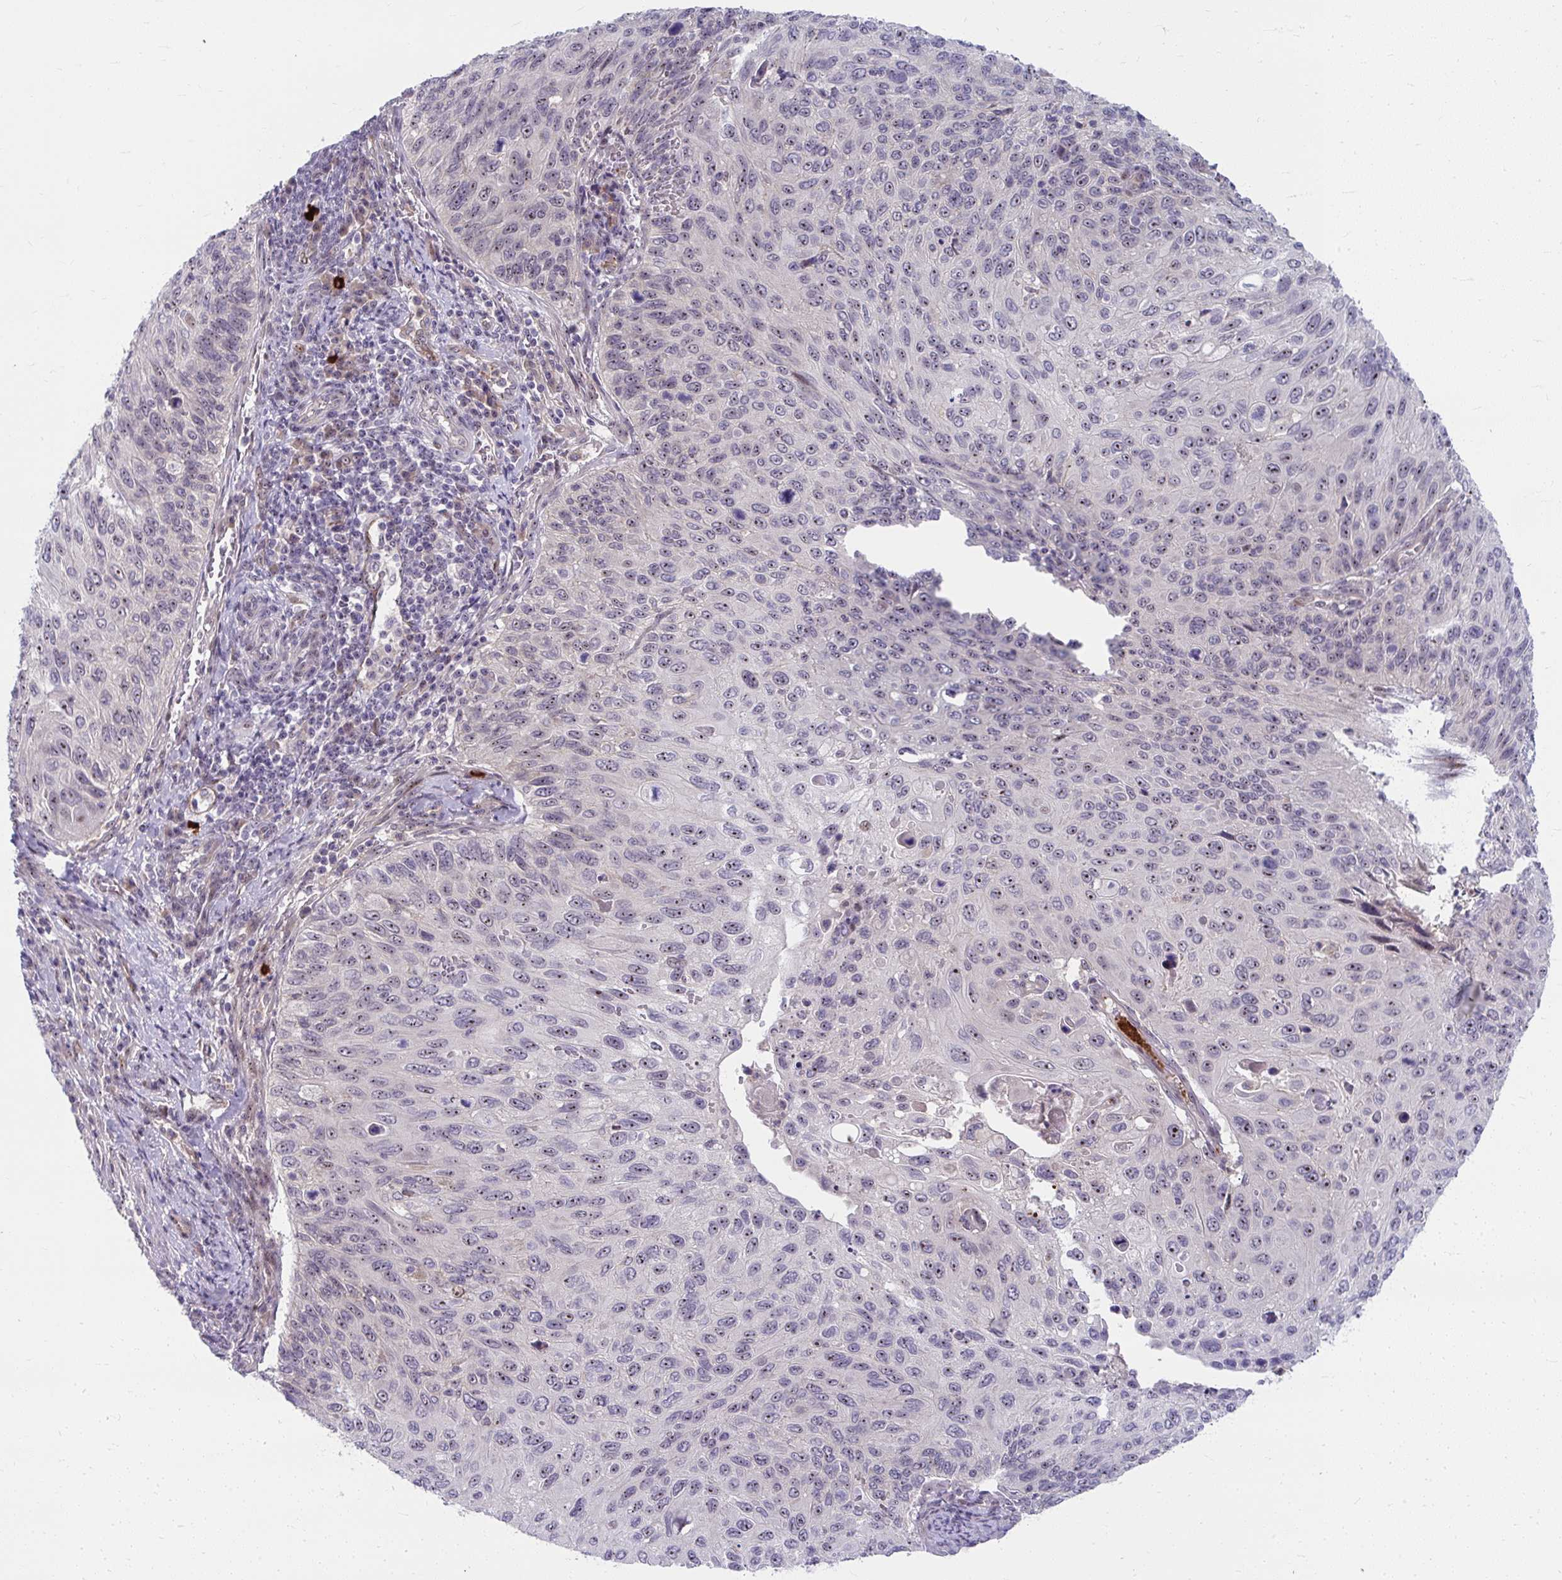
{"staining": {"intensity": "negative", "quantity": "none", "location": "none"}, "tissue": "cervical cancer", "cell_type": "Tumor cells", "image_type": "cancer", "snomed": [{"axis": "morphology", "description": "Squamous cell carcinoma, NOS"}, {"axis": "topography", "description": "Cervix"}], "caption": "IHC micrograph of neoplastic tissue: cervical squamous cell carcinoma stained with DAB displays no significant protein staining in tumor cells.", "gene": "MUS81", "patient": {"sex": "female", "age": 70}}